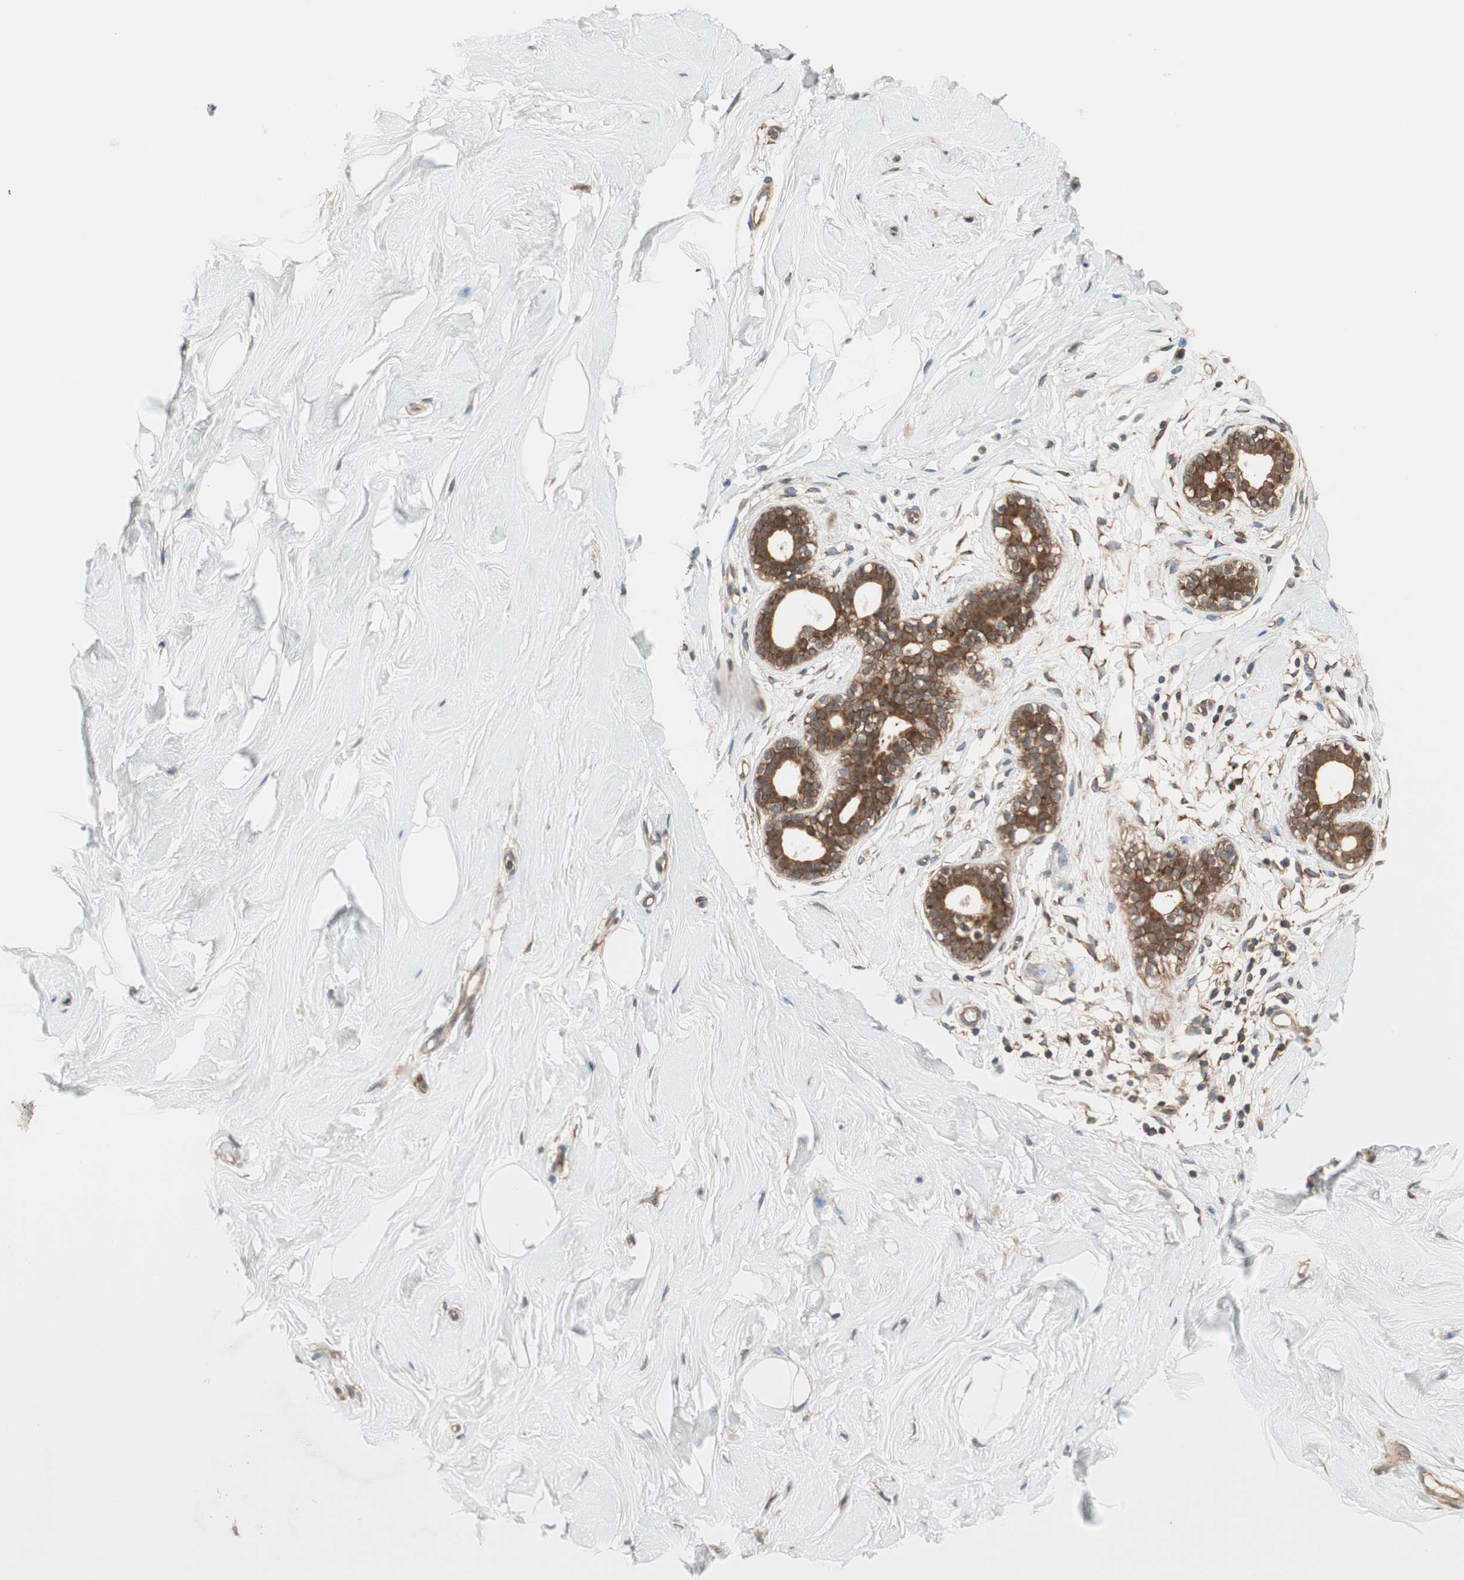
{"staining": {"intensity": "weak", "quantity": ">75%", "location": "cytoplasmic/membranous"}, "tissue": "breast", "cell_type": "Adipocytes", "image_type": "normal", "snomed": [{"axis": "morphology", "description": "Normal tissue, NOS"}, {"axis": "topography", "description": "Breast"}], "caption": "Protein expression analysis of benign human breast reveals weak cytoplasmic/membranous positivity in about >75% of adipocytes. Nuclei are stained in blue.", "gene": "WASL", "patient": {"sex": "female", "age": 23}}